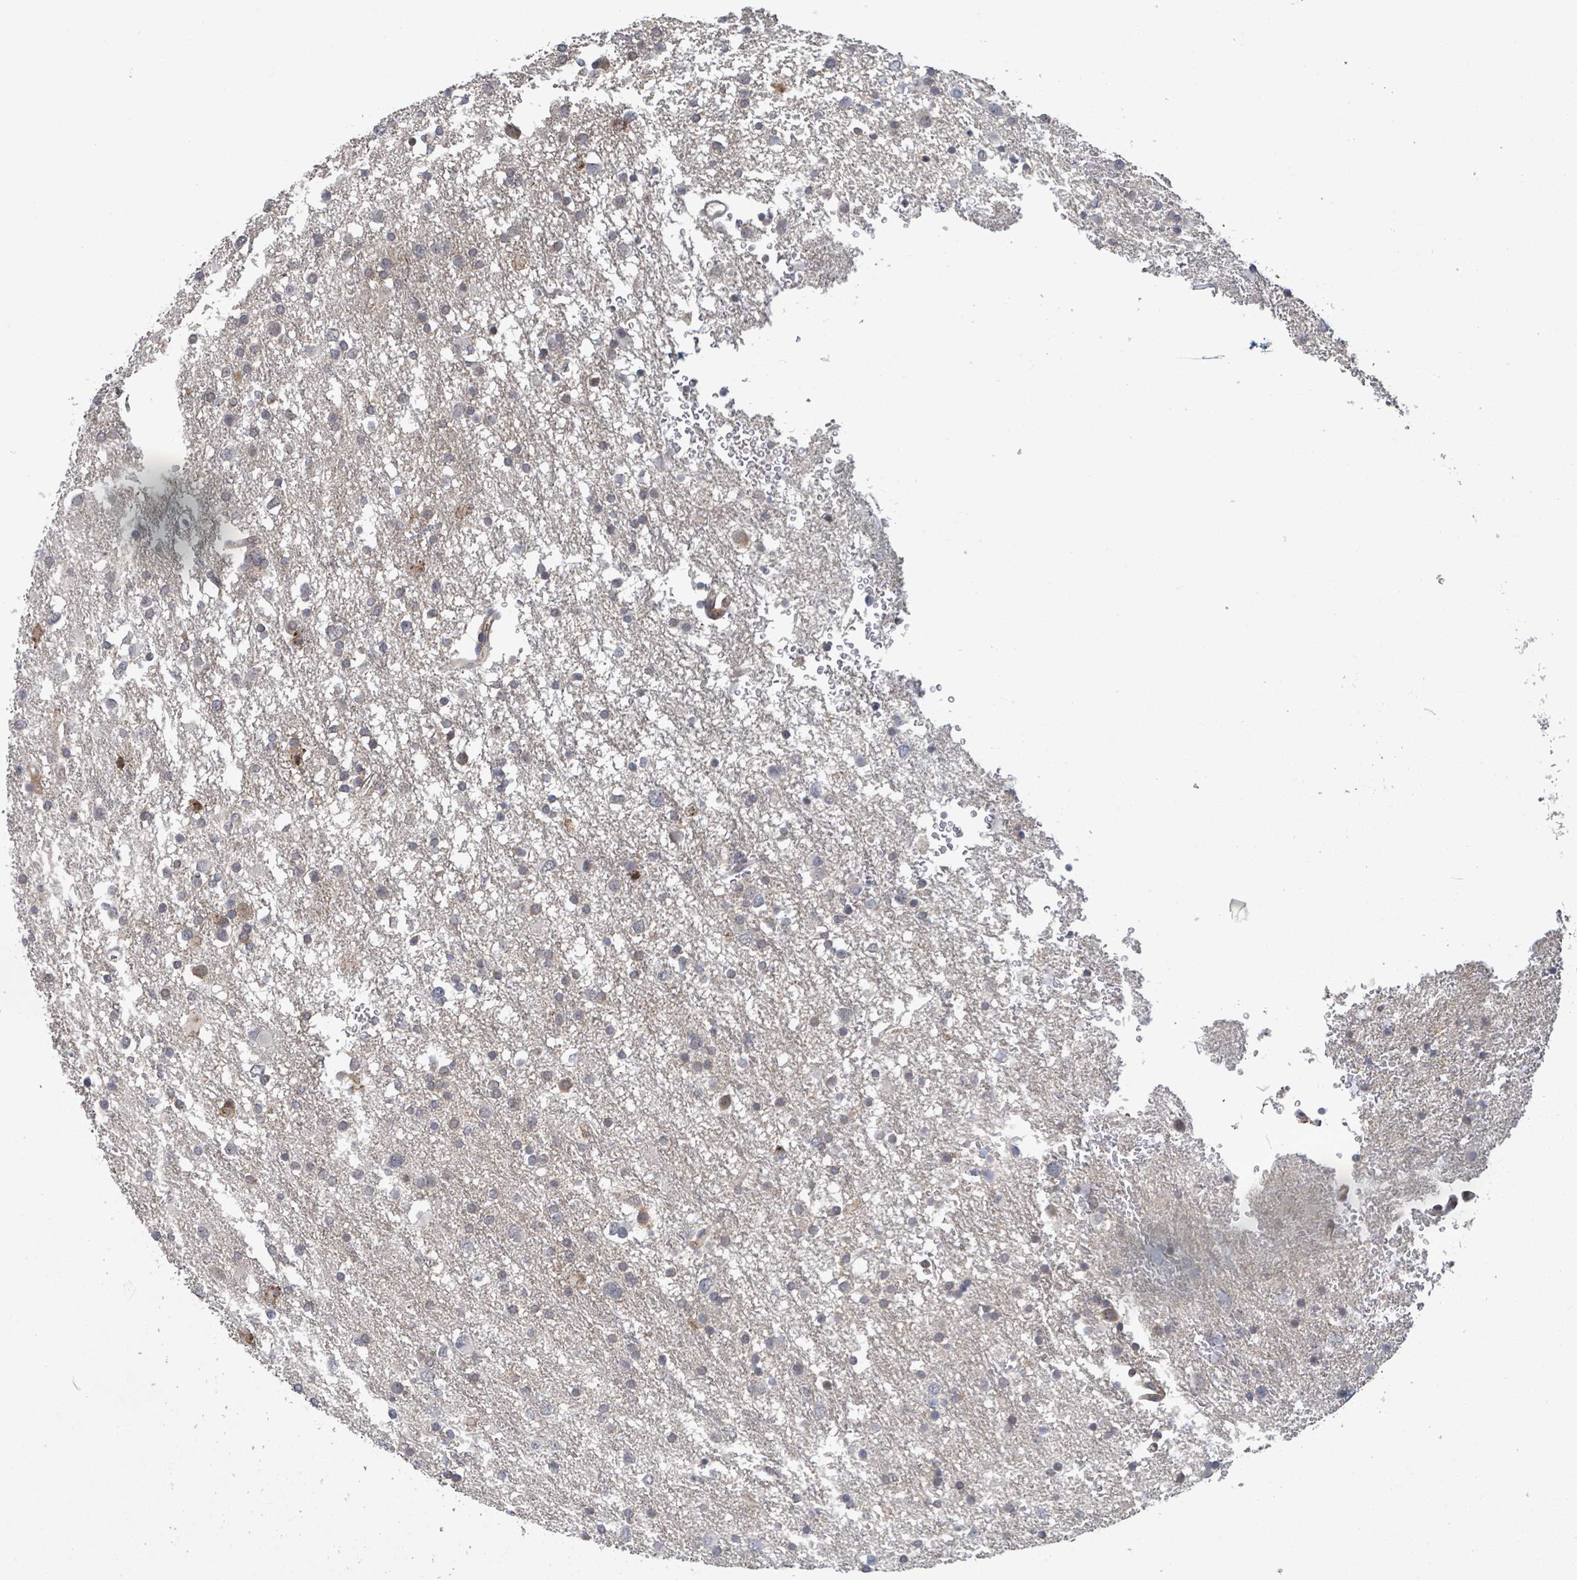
{"staining": {"intensity": "negative", "quantity": "none", "location": "none"}, "tissue": "glioma", "cell_type": "Tumor cells", "image_type": "cancer", "snomed": [{"axis": "morphology", "description": "Glioma, malignant, Low grade"}, {"axis": "topography", "description": "Brain"}], "caption": "High magnification brightfield microscopy of malignant glioma (low-grade) stained with DAB (3,3'-diaminobenzidine) (brown) and counterstained with hematoxylin (blue): tumor cells show no significant positivity.", "gene": "SHROOM2", "patient": {"sex": "female", "age": 32}}